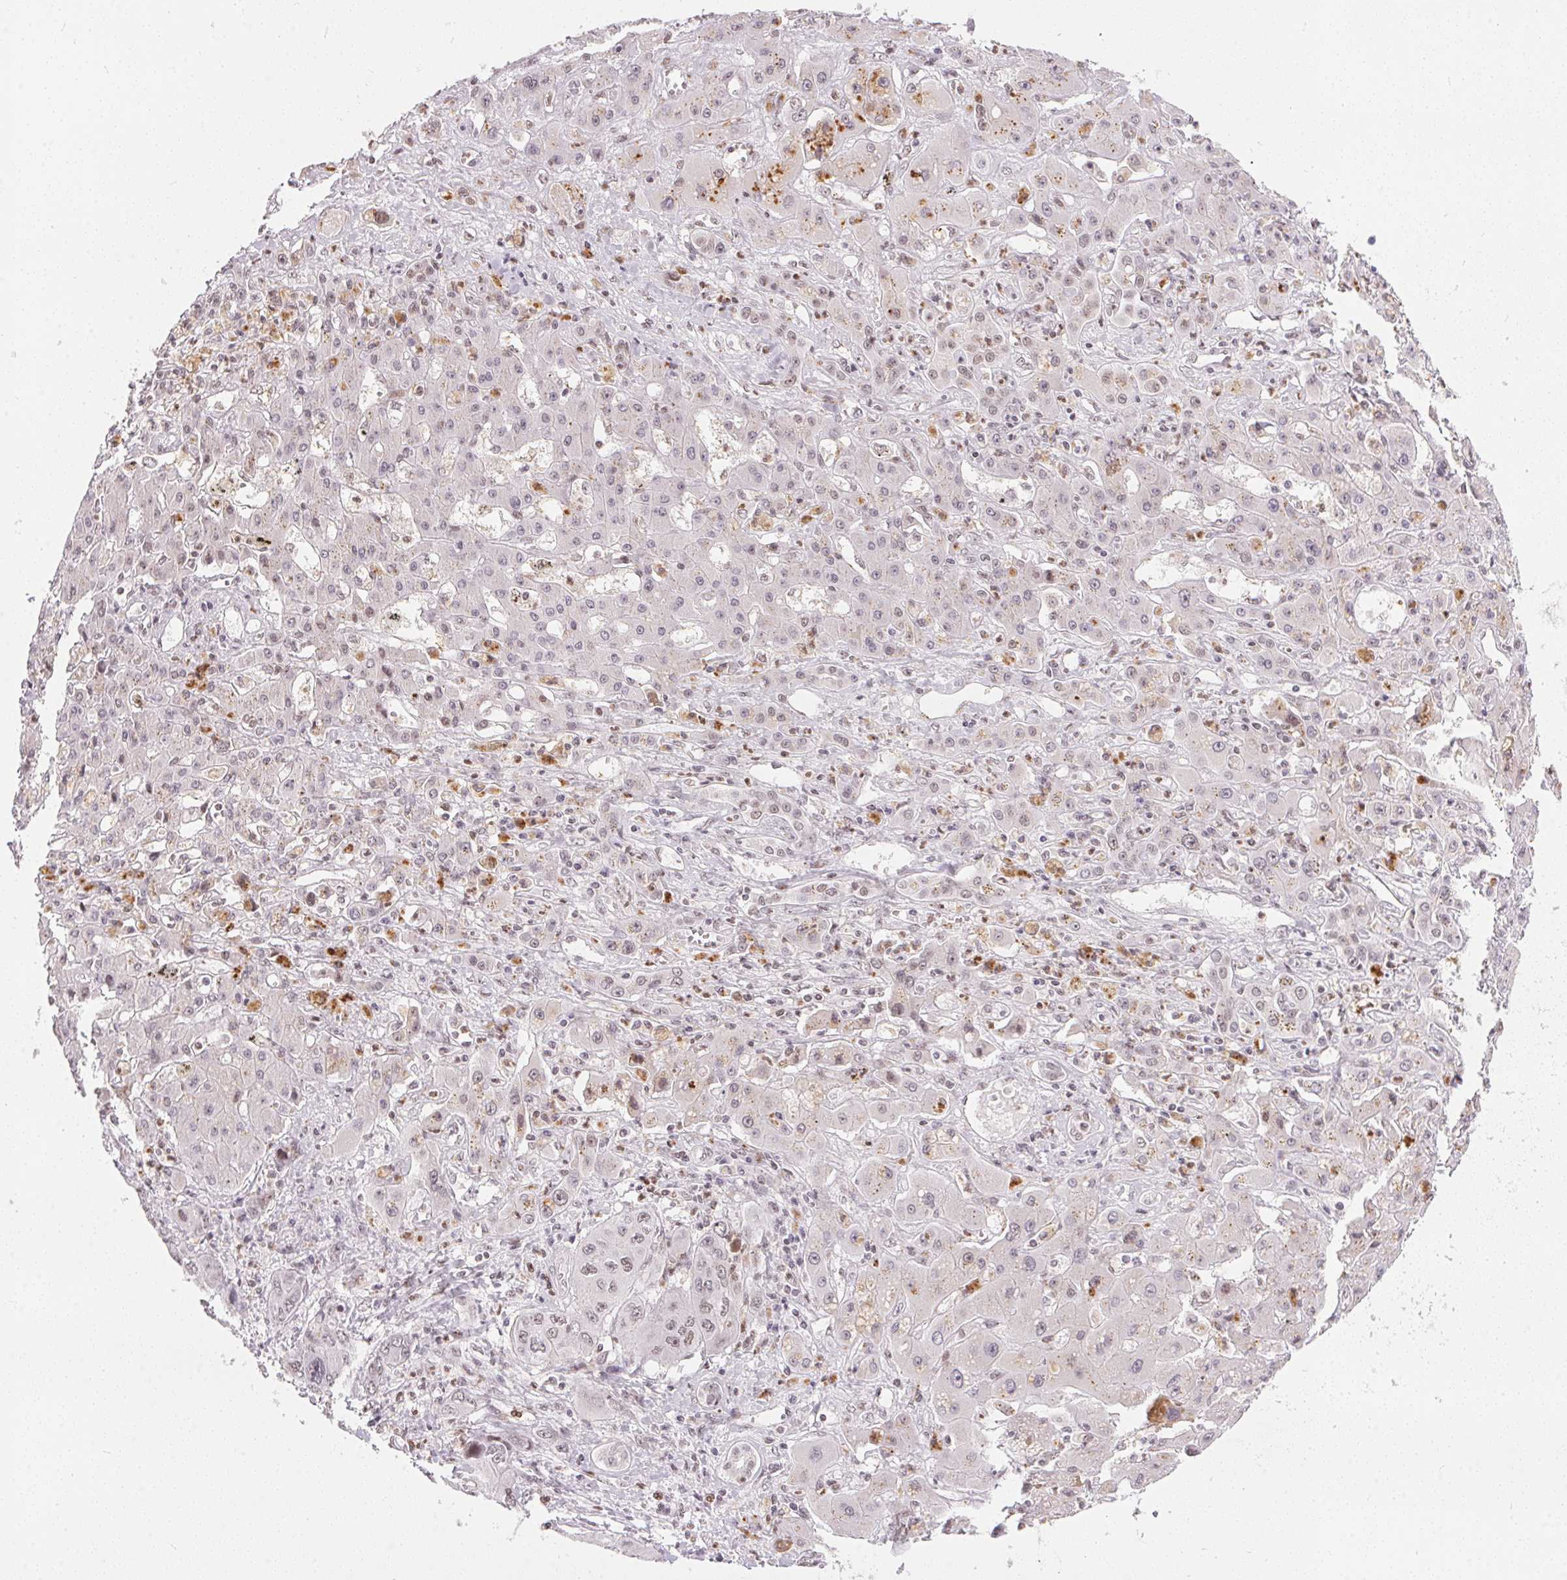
{"staining": {"intensity": "weak", "quantity": "<25%", "location": "nuclear"}, "tissue": "liver cancer", "cell_type": "Tumor cells", "image_type": "cancer", "snomed": [{"axis": "morphology", "description": "Cholangiocarcinoma"}, {"axis": "topography", "description": "Liver"}], "caption": "Photomicrograph shows no significant protein positivity in tumor cells of liver cancer (cholangiocarcinoma).", "gene": "NFE2L1", "patient": {"sex": "male", "age": 67}}